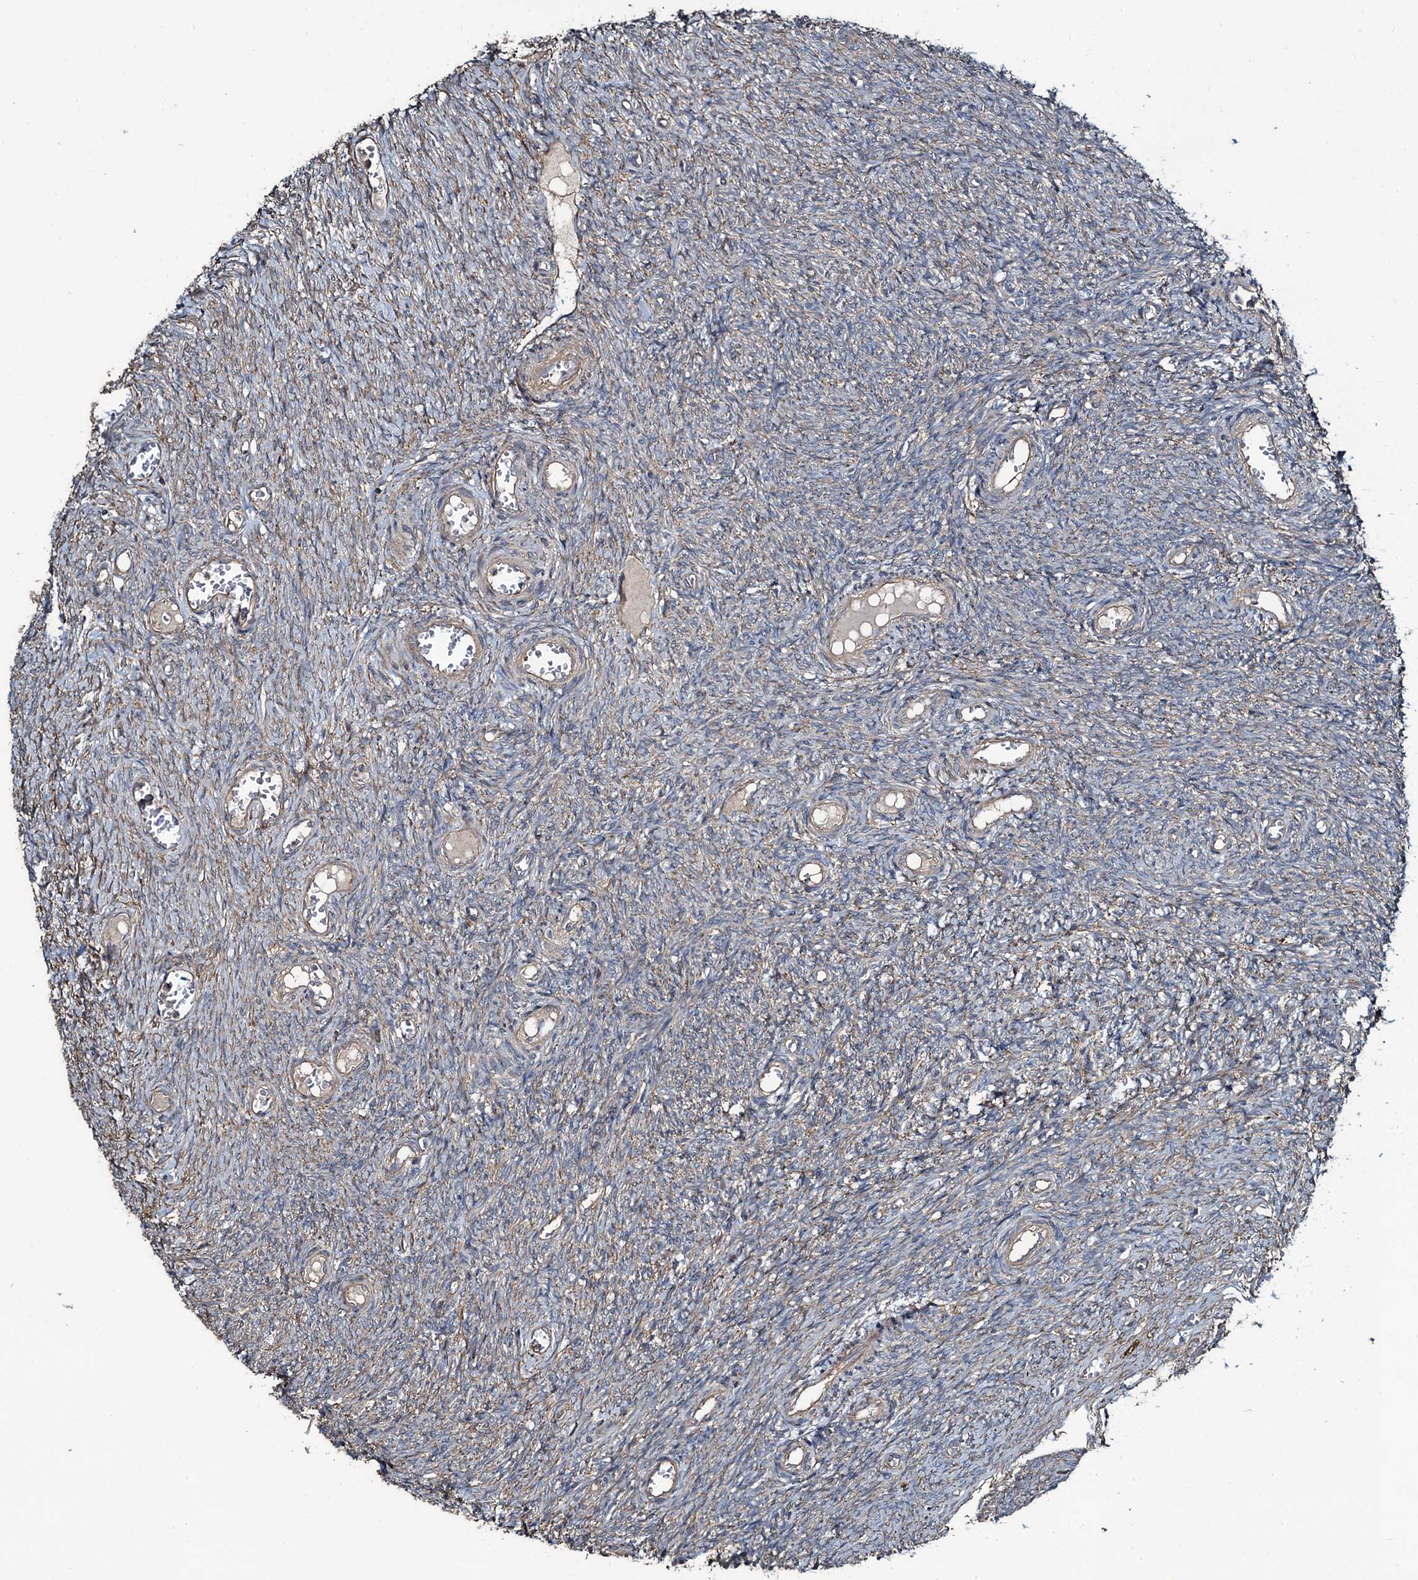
{"staining": {"intensity": "moderate", "quantity": ">75%", "location": "cytoplasmic/membranous"}, "tissue": "ovary", "cell_type": "Follicle cells", "image_type": "normal", "snomed": [{"axis": "morphology", "description": "Normal tissue, NOS"}, {"axis": "topography", "description": "Ovary"}], "caption": "Ovary stained with immunohistochemistry (IHC) shows moderate cytoplasmic/membranous positivity in about >75% of follicle cells.", "gene": "WIPF3", "patient": {"sex": "female", "age": 44}}